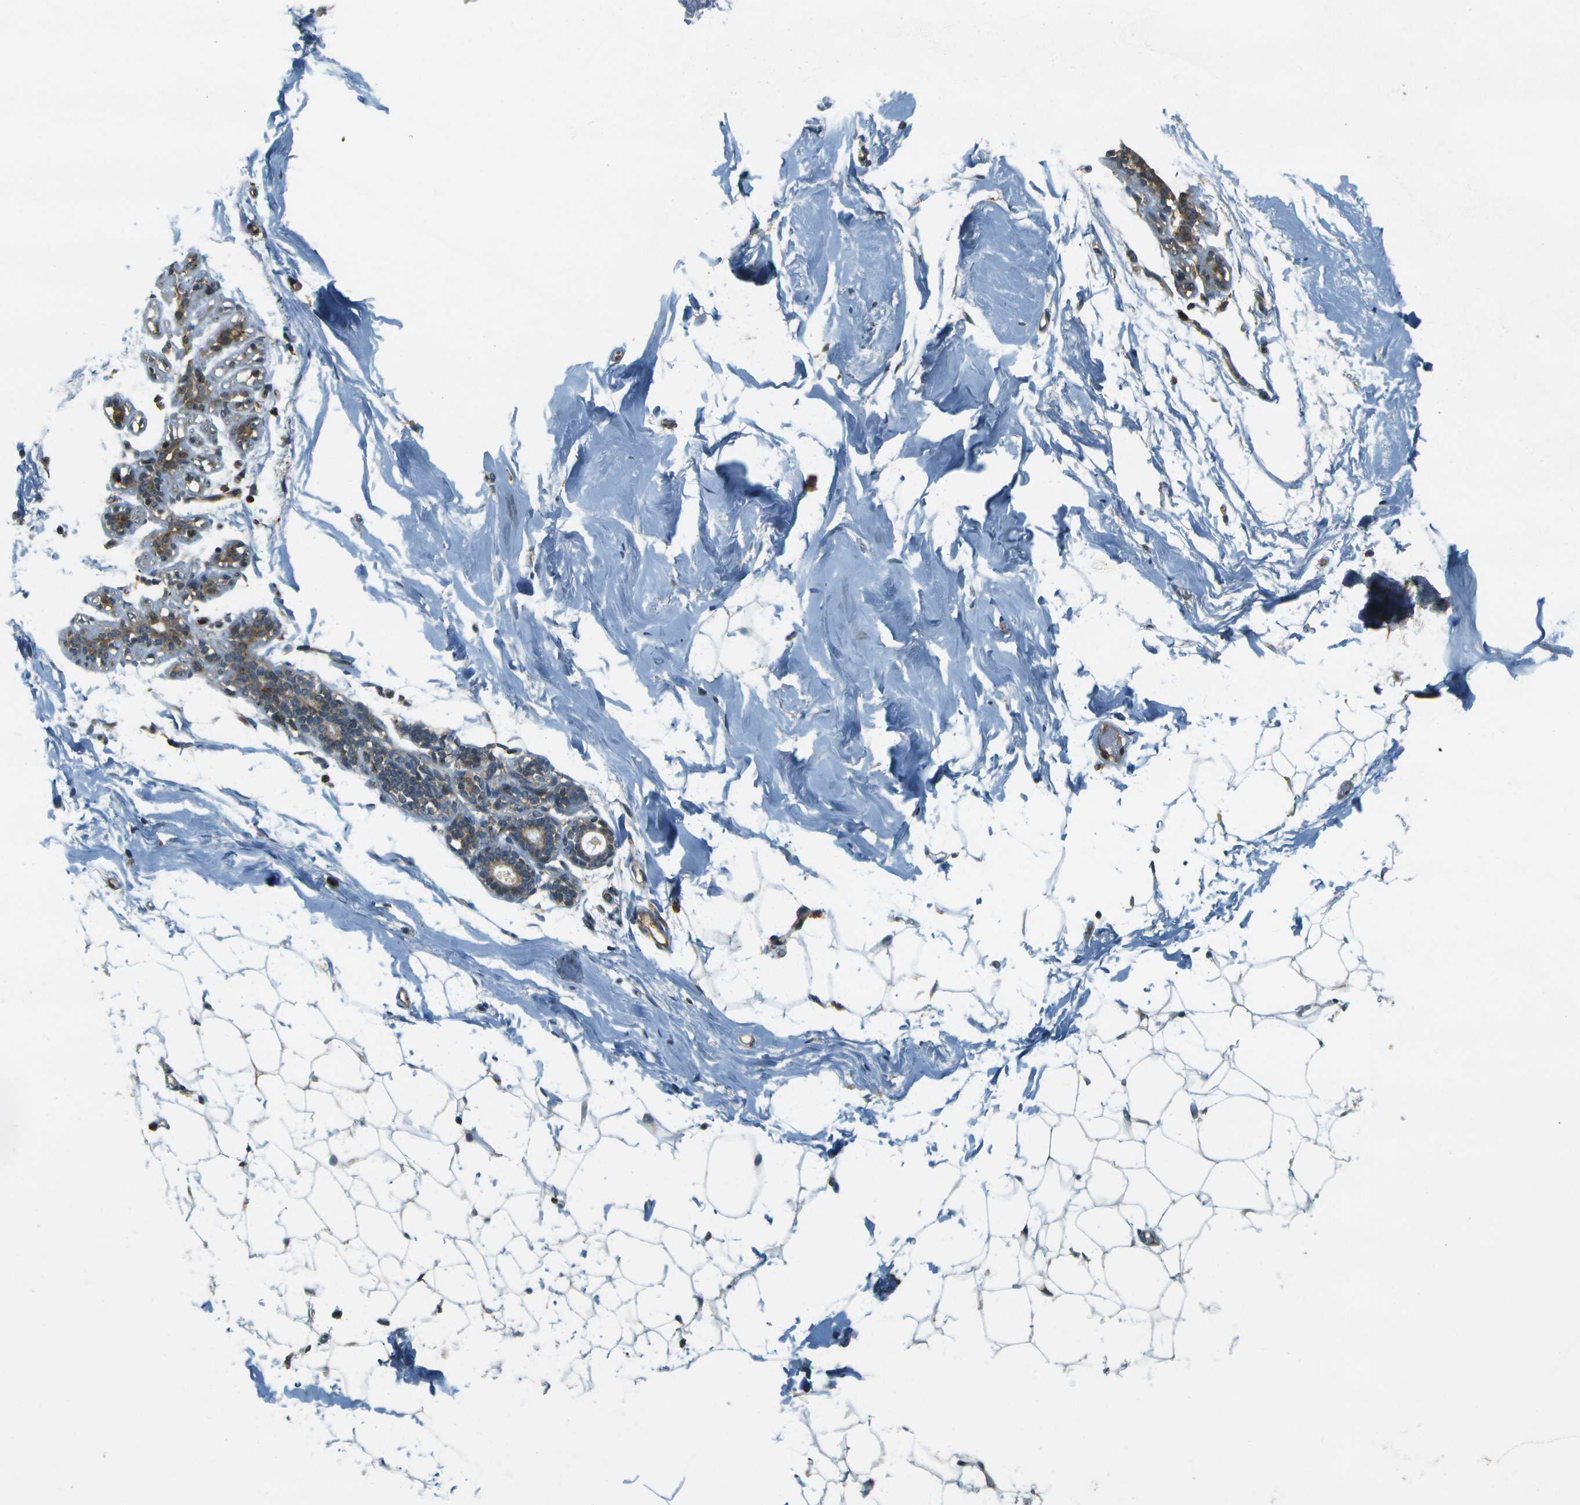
{"staining": {"intensity": "negative", "quantity": "none", "location": "none"}, "tissue": "adipose tissue", "cell_type": "Adipocytes", "image_type": "normal", "snomed": [{"axis": "morphology", "description": "Normal tissue, NOS"}, {"axis": "topography", "description": "Breast"}, {"axis": "topography", "description": "Soft tissue"}], "caption": "Unremarkable adipose tissue was stained to show a protein in brown. There is no significant expression in adipocytes. Brightfield microscopy of immunohistochemistry stained with DAB (3,3'-diaminobenzidine) (brown) and hematoxylin (blue), captured at high magnification.", "gene": "LRP12", "patient": {"sex": "female", "age": 75}}